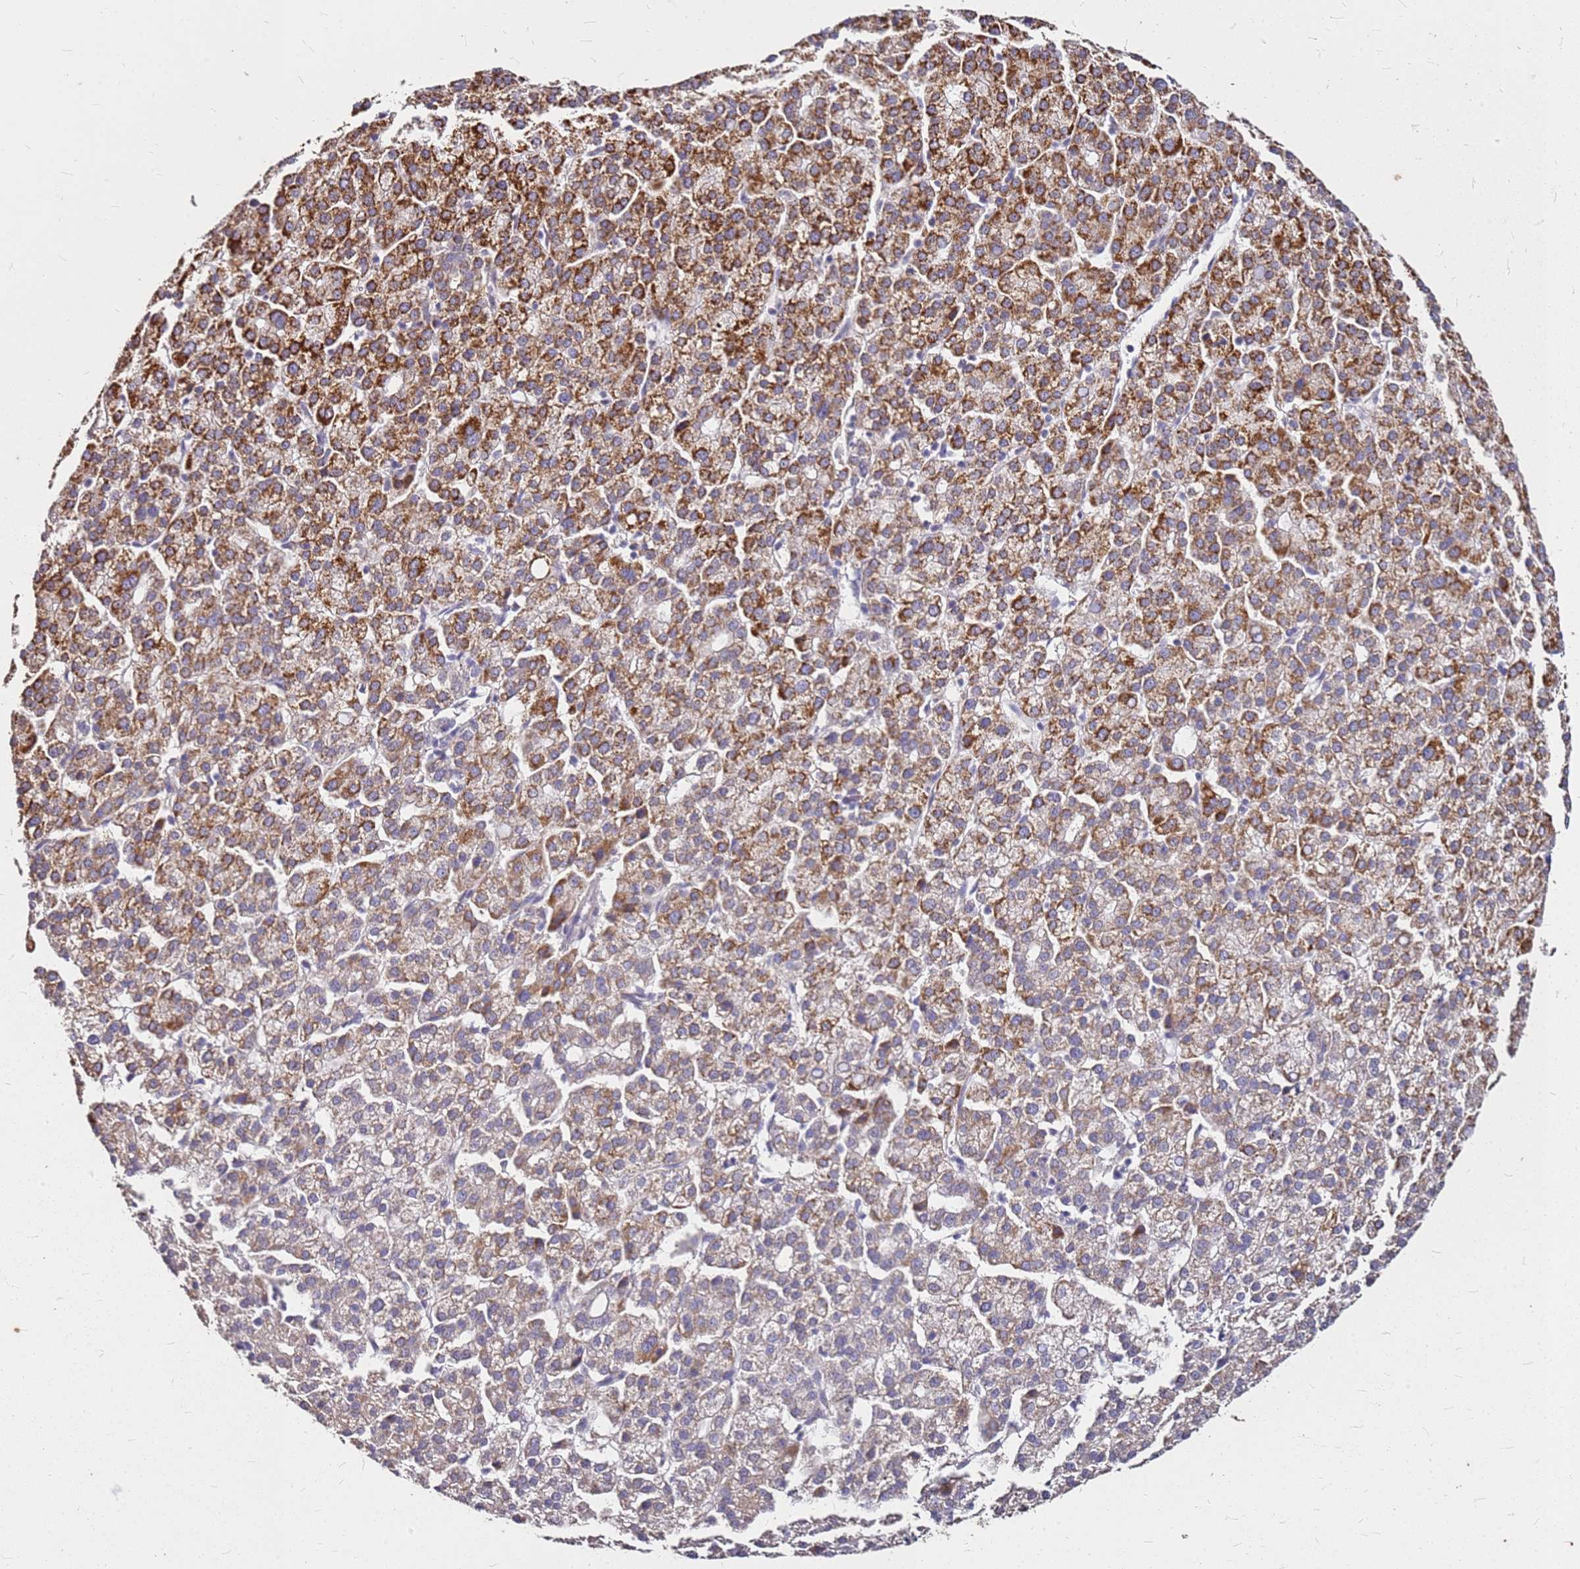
{"staining": {"intensity": "moderate", "quantity": ">75%", "location": "cytoplasmic/membranous"}, "tissue": "liver cancer", "cell_type": "Tumor cells", "image_type": "cancer", "snomed": [{"axis": "morphology", "description": "Carcinoma, Hepatocellular, NOS"}, {"axis": "topography", "description": "Liver"}], "caption": "Liver cancer tissue demonstrates moderate cytoplasmic/membranous expression in about >75% of tumor cells", "gene": "DCDC2C", "patient": {"sex": "female", "age": 58}}